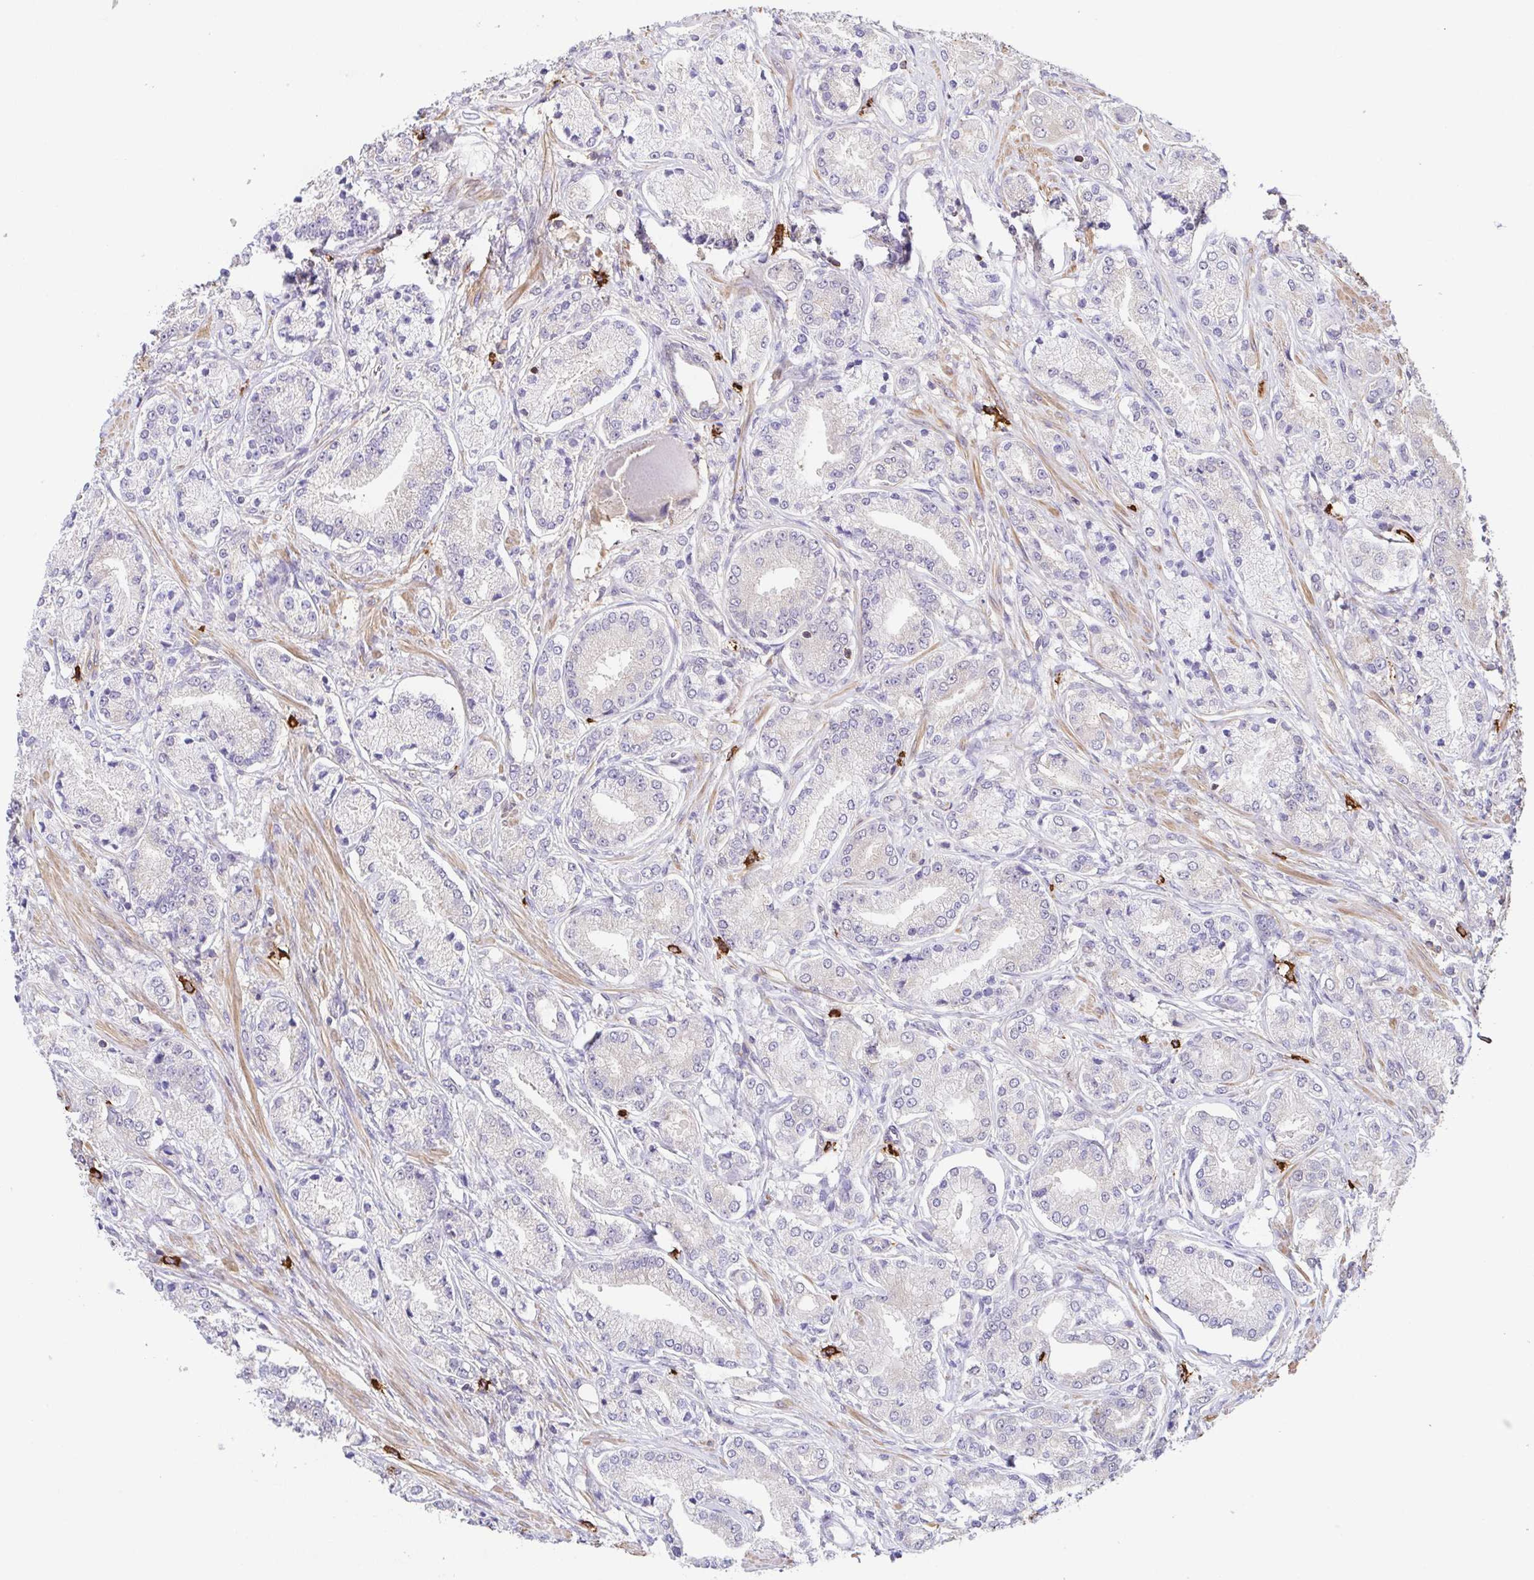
{"staining": {"intensity": "negative", "quantity": "none", "location": "none"}, "tissue": "prostate cancer", "cell_type": "Tumor cells", "image_type": "cancer", "snomed": [{"axis": "morphology", "description": "Adenocarcinoma, High grade"}, {"axis": "topography", "description": "Prostate and seminal vesicle, NOS"}], "caption": "DAB immunohistochemical staining of prostate adenocarcinoma (high-grade) demonstrates no significant expression in tumor cells.", "gene": "PREPL", "patient": {"sex": "male", "age": 61}}